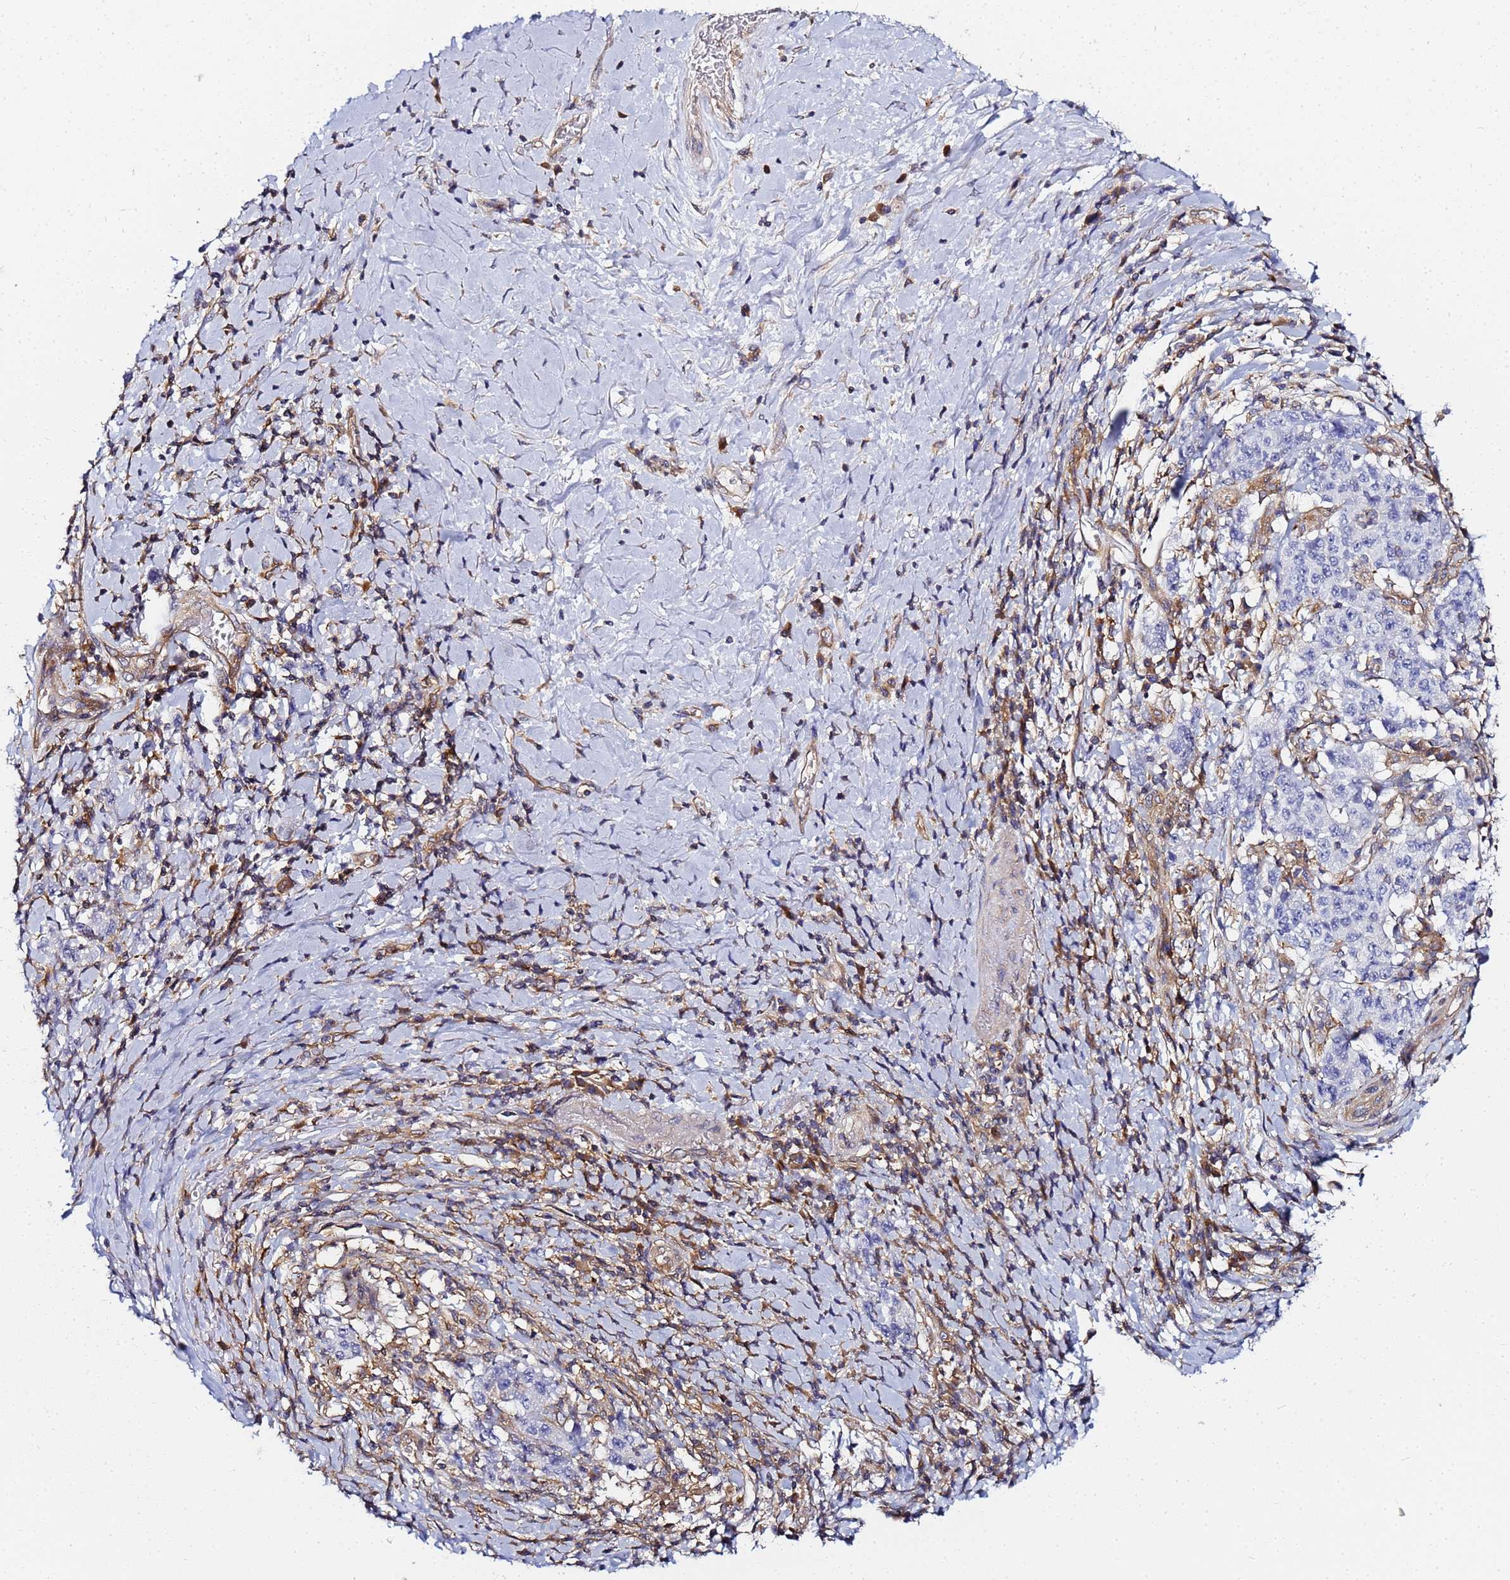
{"staining": {"intensity": "negative", "quantity": "none", "location": "none"}, "tissue": "stomach cancer", "cell_type": "Tumor cells", "image_type": "cancer", "snomed": [{"axis": "morphology", "description": "Normal tissue, NOS"}, {"axis": "morphology", "description": "Adenocarcinoma, NOS"}, {"axis": "topography", "description": "Stomach, upper"}, {"axis": "topography", "description": "Stomach"}], "caption": "A histopathology image of stomach cancer (adenocarcinoma) stained for a protein demonstrates no brown staining in tumor cells. (Immunohistochemistry, brightfield microscopy, high magnification).", "gene": "CHM", "patient": {"sex": "male", "age": 59}}